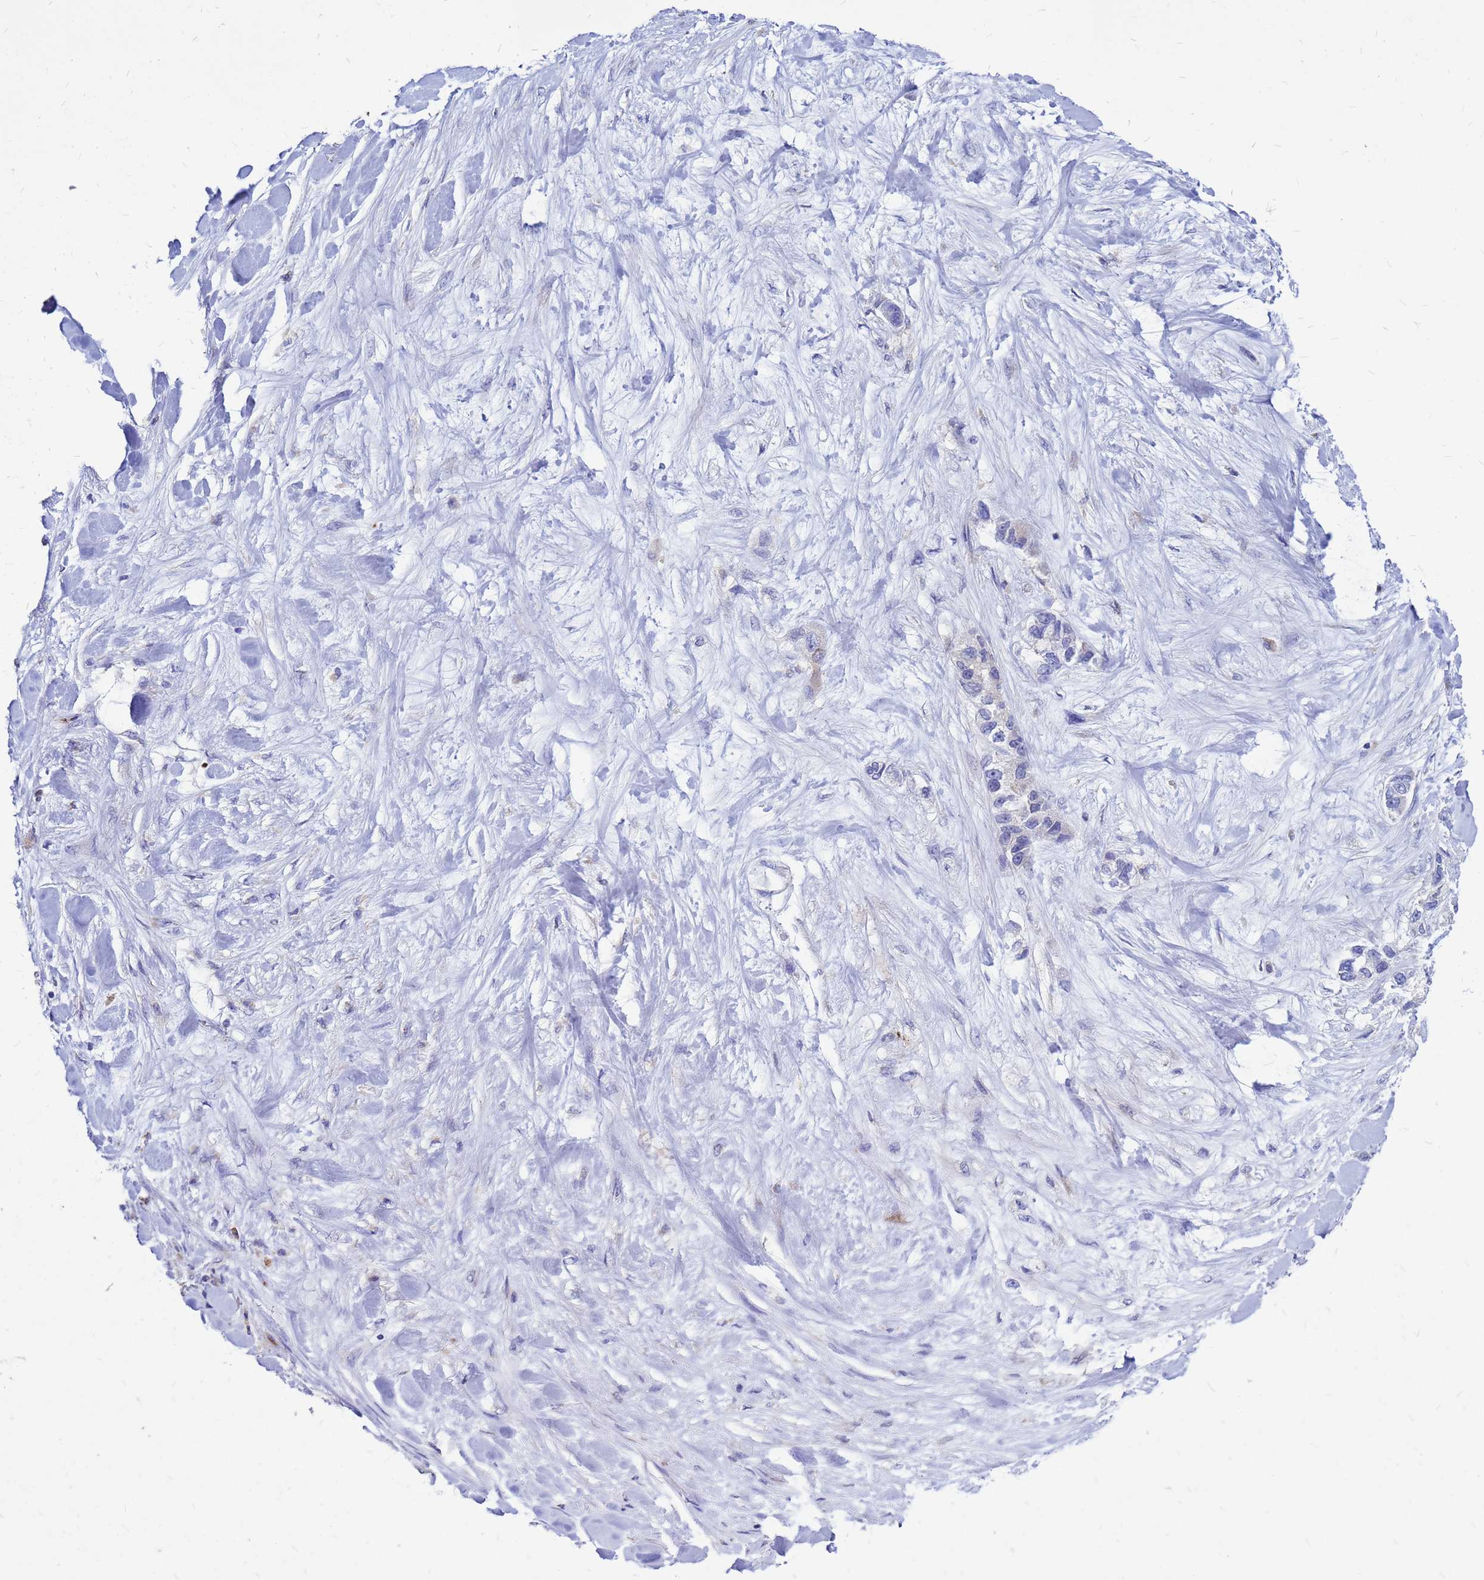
{"staining": {"intensity": "negative", "quantity": "none", "location": "none"}, "tissue": "lung cancer", "cell_type": "Tumor cells", "image_type": "cancer", "snomed": [{"axis": "morphology", "description": "Adenocarcinoma, NOS"}, {"axis": "topography", "description": "Lung"}], "caption": "Protein analysis of lung cancer demonstrates no significant staining in tumor cells.", "gene": "FHIP1A", "patient": {"sex": "female", "age": 54}}